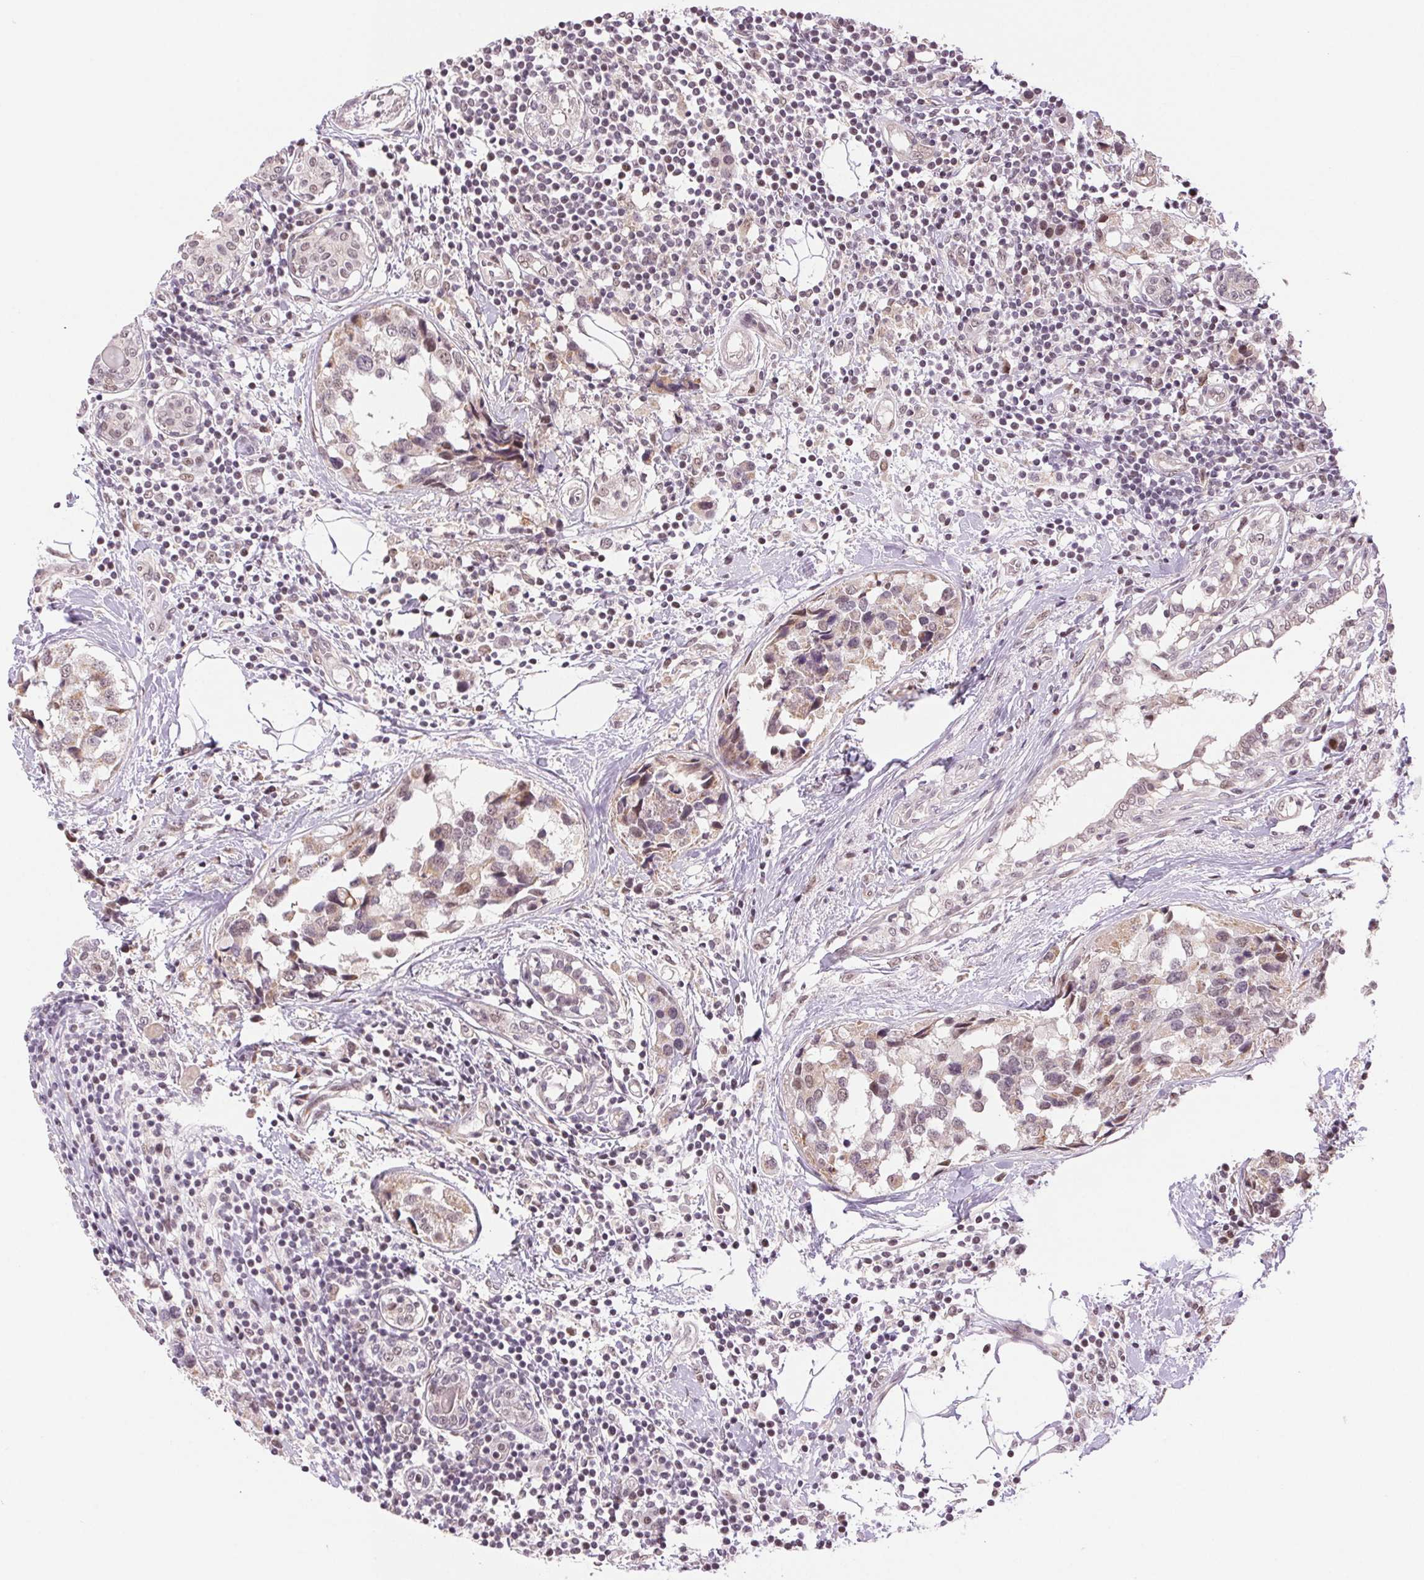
{"staining": {"intensity": "weak", "quantity": ">75%", "location": "nuclear"}, "tissue": "breast cancer", "cell_type": "Tumor cells", "image_type": "cancer", "snomed": [{"axis": "morphology", "description": "Lobular carcinoma"}, {"axis": "topography", "description": "Breast"}], "caption": "An immunohistochemistry image of tumor tissue is shown. Protein staining in brown labels weak nuclear positivity in breast cancer (lobular carcinoma) within tumor cells.", "gene": "GRHL3", "patient": {"sex": "female", "age": 59}}